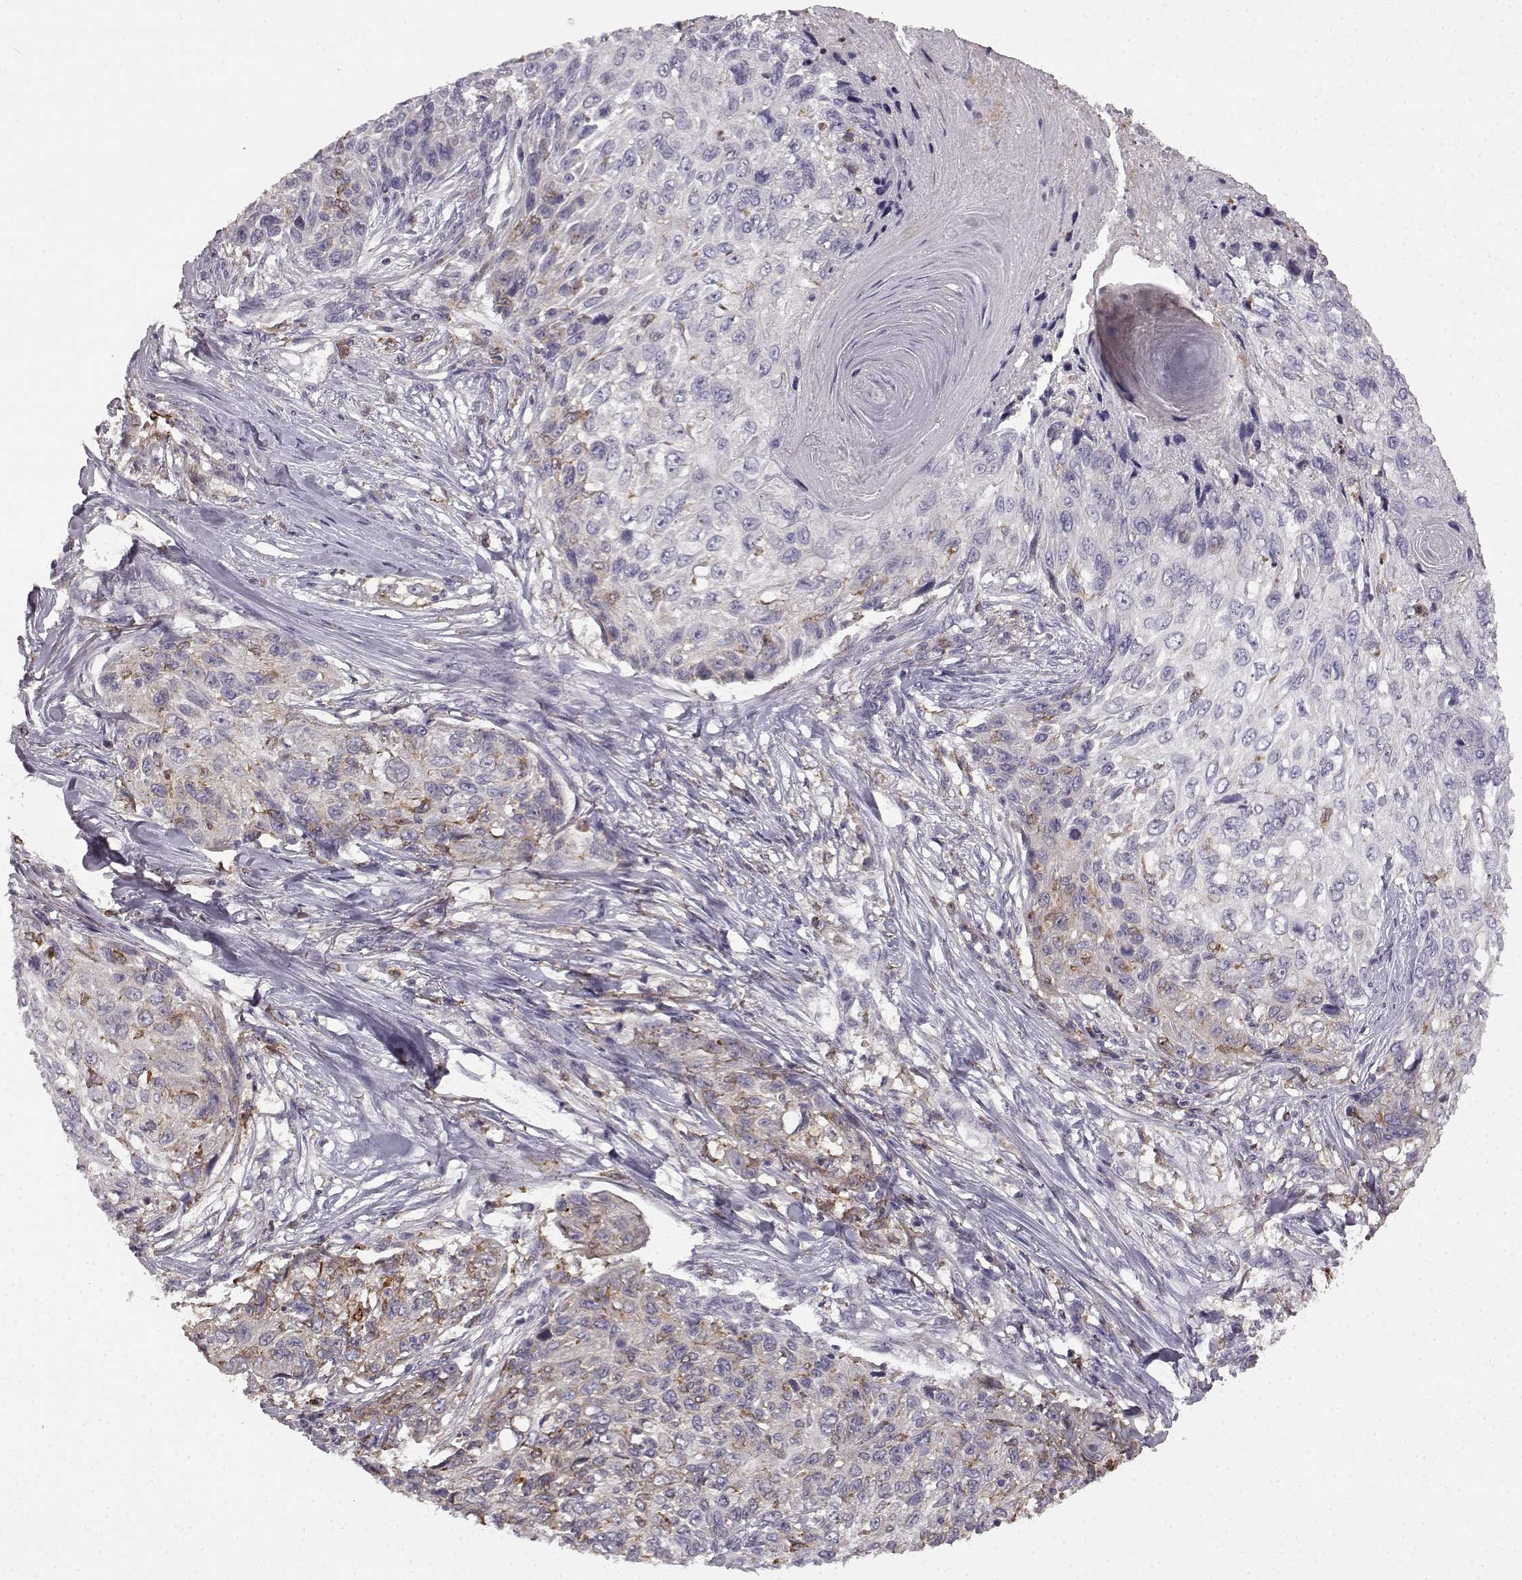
{"staining": {"intensity": "negative", "quantity": "none", "location": "none"}, "tissue": "skin cancer", "cell_type": "Tumor cells", "image_type": "cancer", "snomed": [{"axis": "morphology", "description": "Squamous cell carcinoma, NOS"}, {"axis": "topography", "description": "Skin"}], "caption": "High magnification brightfield microscopy of skin cancer stained with DAB (brown) and counterstained with hematoxylin (blue): tumor cells show no significant positivity. (DAB (3,3'-diaminobenzidine) immunohistochemistry with hematoxylin counter stain).", "gene": "SPAG17", "patient": {"sex": "male", "age": 92}}